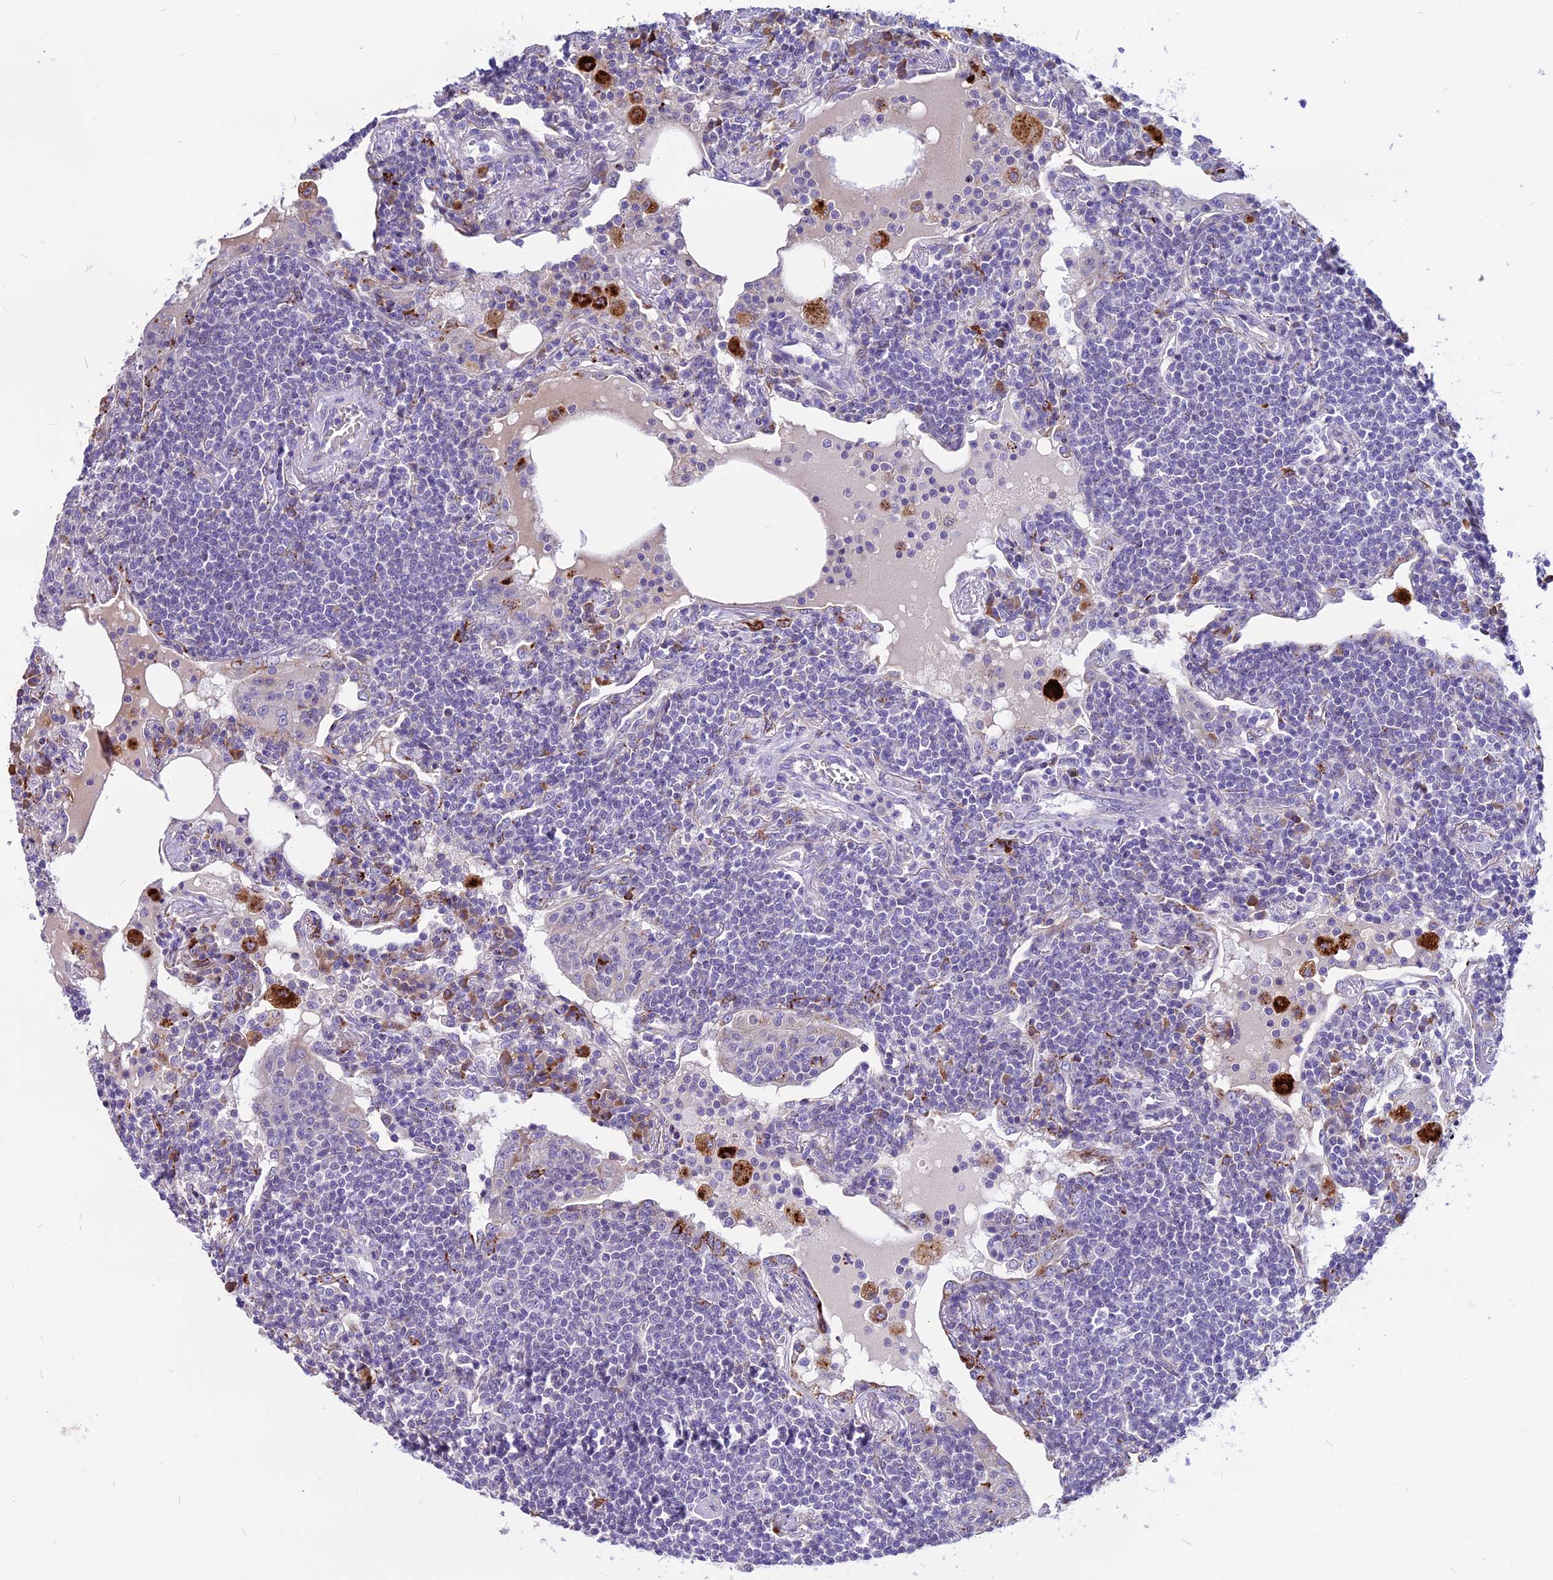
{"staining": {"intensity": "negative", "quantity": "none", "location": "none"}, "tissue": "lymphoma", "cell_type": "Tumor cells", "image_type": "cancer", "snomed": [{"axis": "morphology", "description": "Malignant lymphoma, non-Hodgkin's type, Low grade"}, {"axis": "topography", "description": "Lung"}], "caption": "Malignant lymphoma, non-Hodgkin's type (low-grade) was stained to show a protein in brown. There is no significant staining in tumor cells.", "gene": "THRSP", "patient": {"sex": "female", "age": 71}}